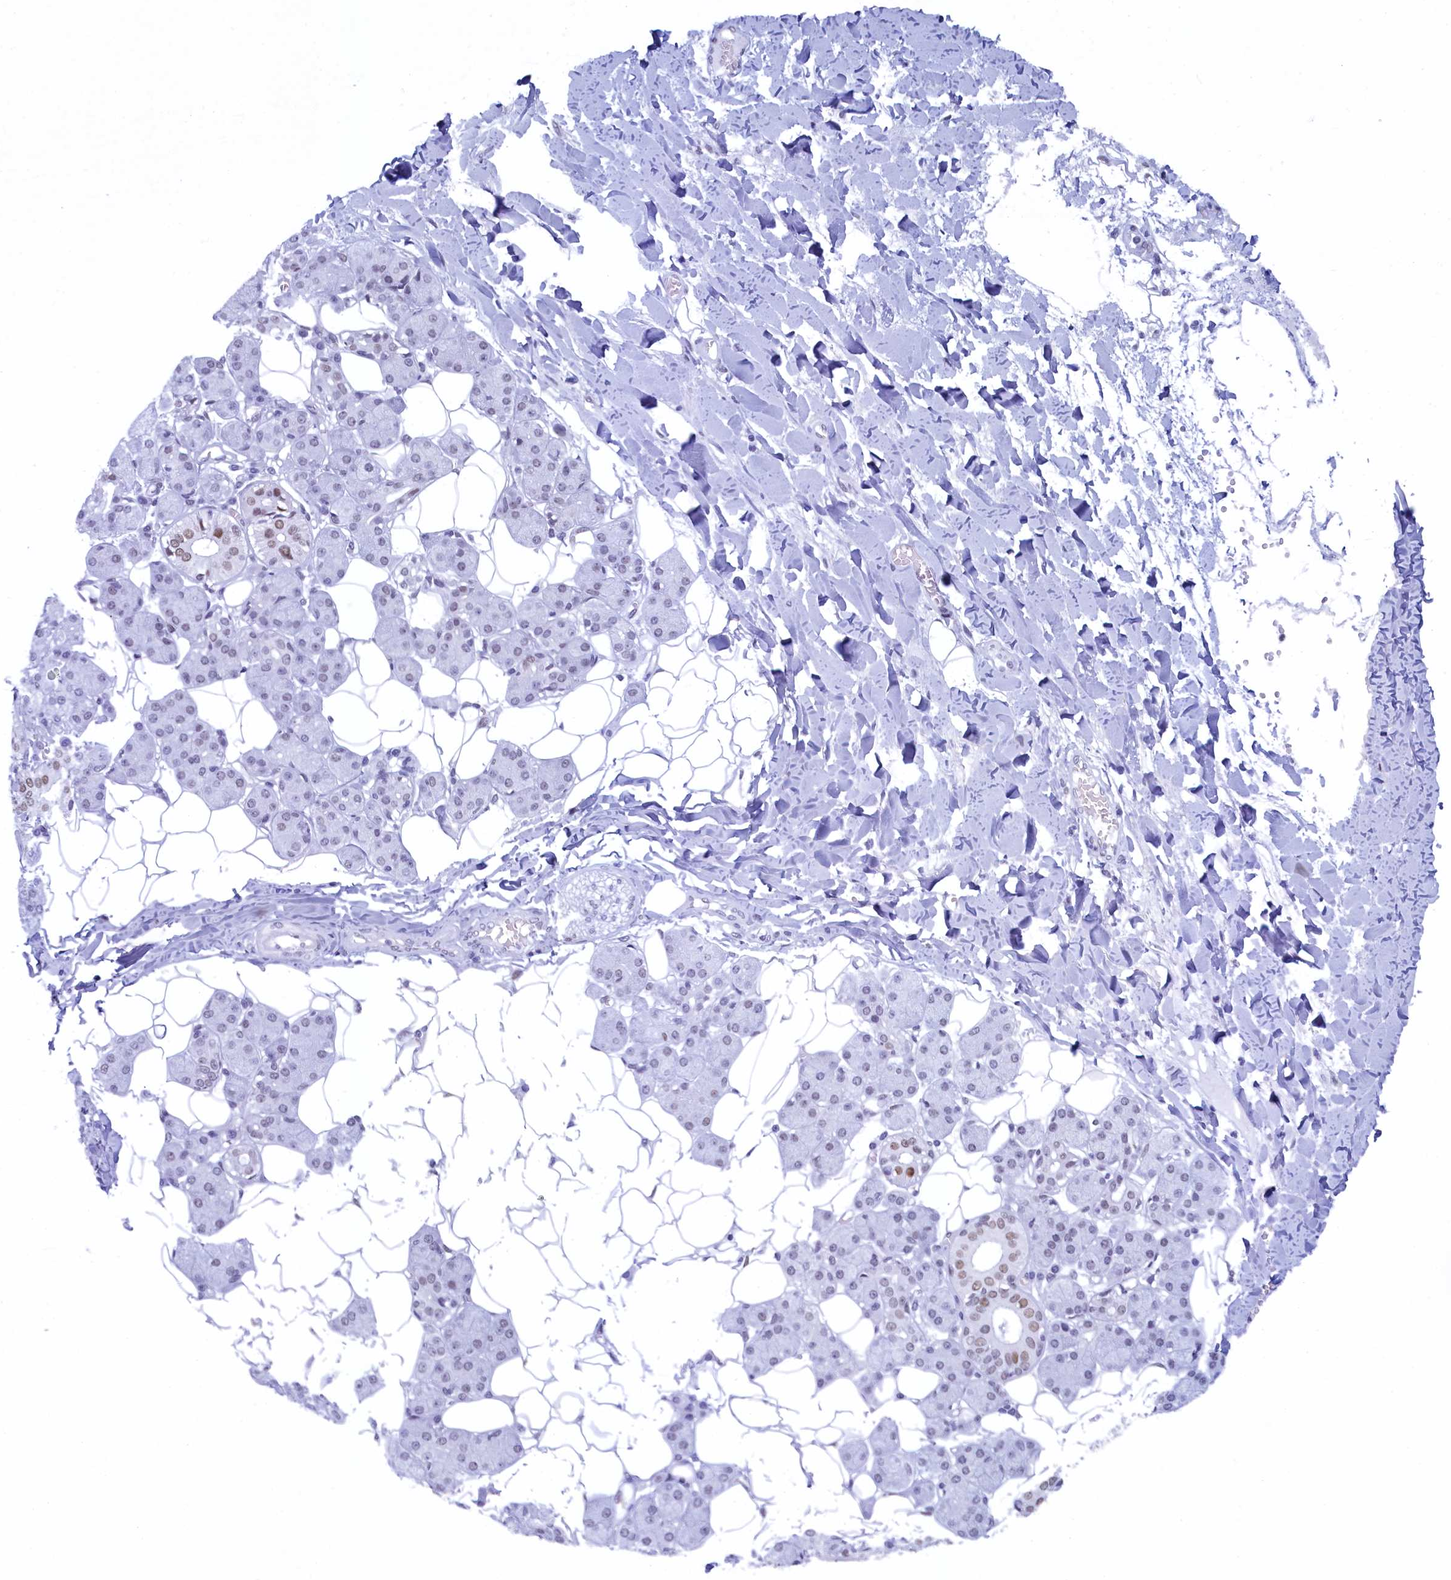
{"staining": {"intensity": "moderate", "quantity": "<25%", "location": "nuclear"}, "tissue": "salivary gland", "cell_type": "Glandular cells", "image_type": "normal", "snomed": [{"axis": "morphology", "description": "Normal tissue, NOS"}, {"axis": "topography", "description": "Salivary gland"}], "caption": "Immunohistochemical staining of normal salivary gland reveals moderate nuclear protein staining in about <25% of glandular cells.", "gene": "SUGP2", "patient": {"sex": "female", "age": 33}}